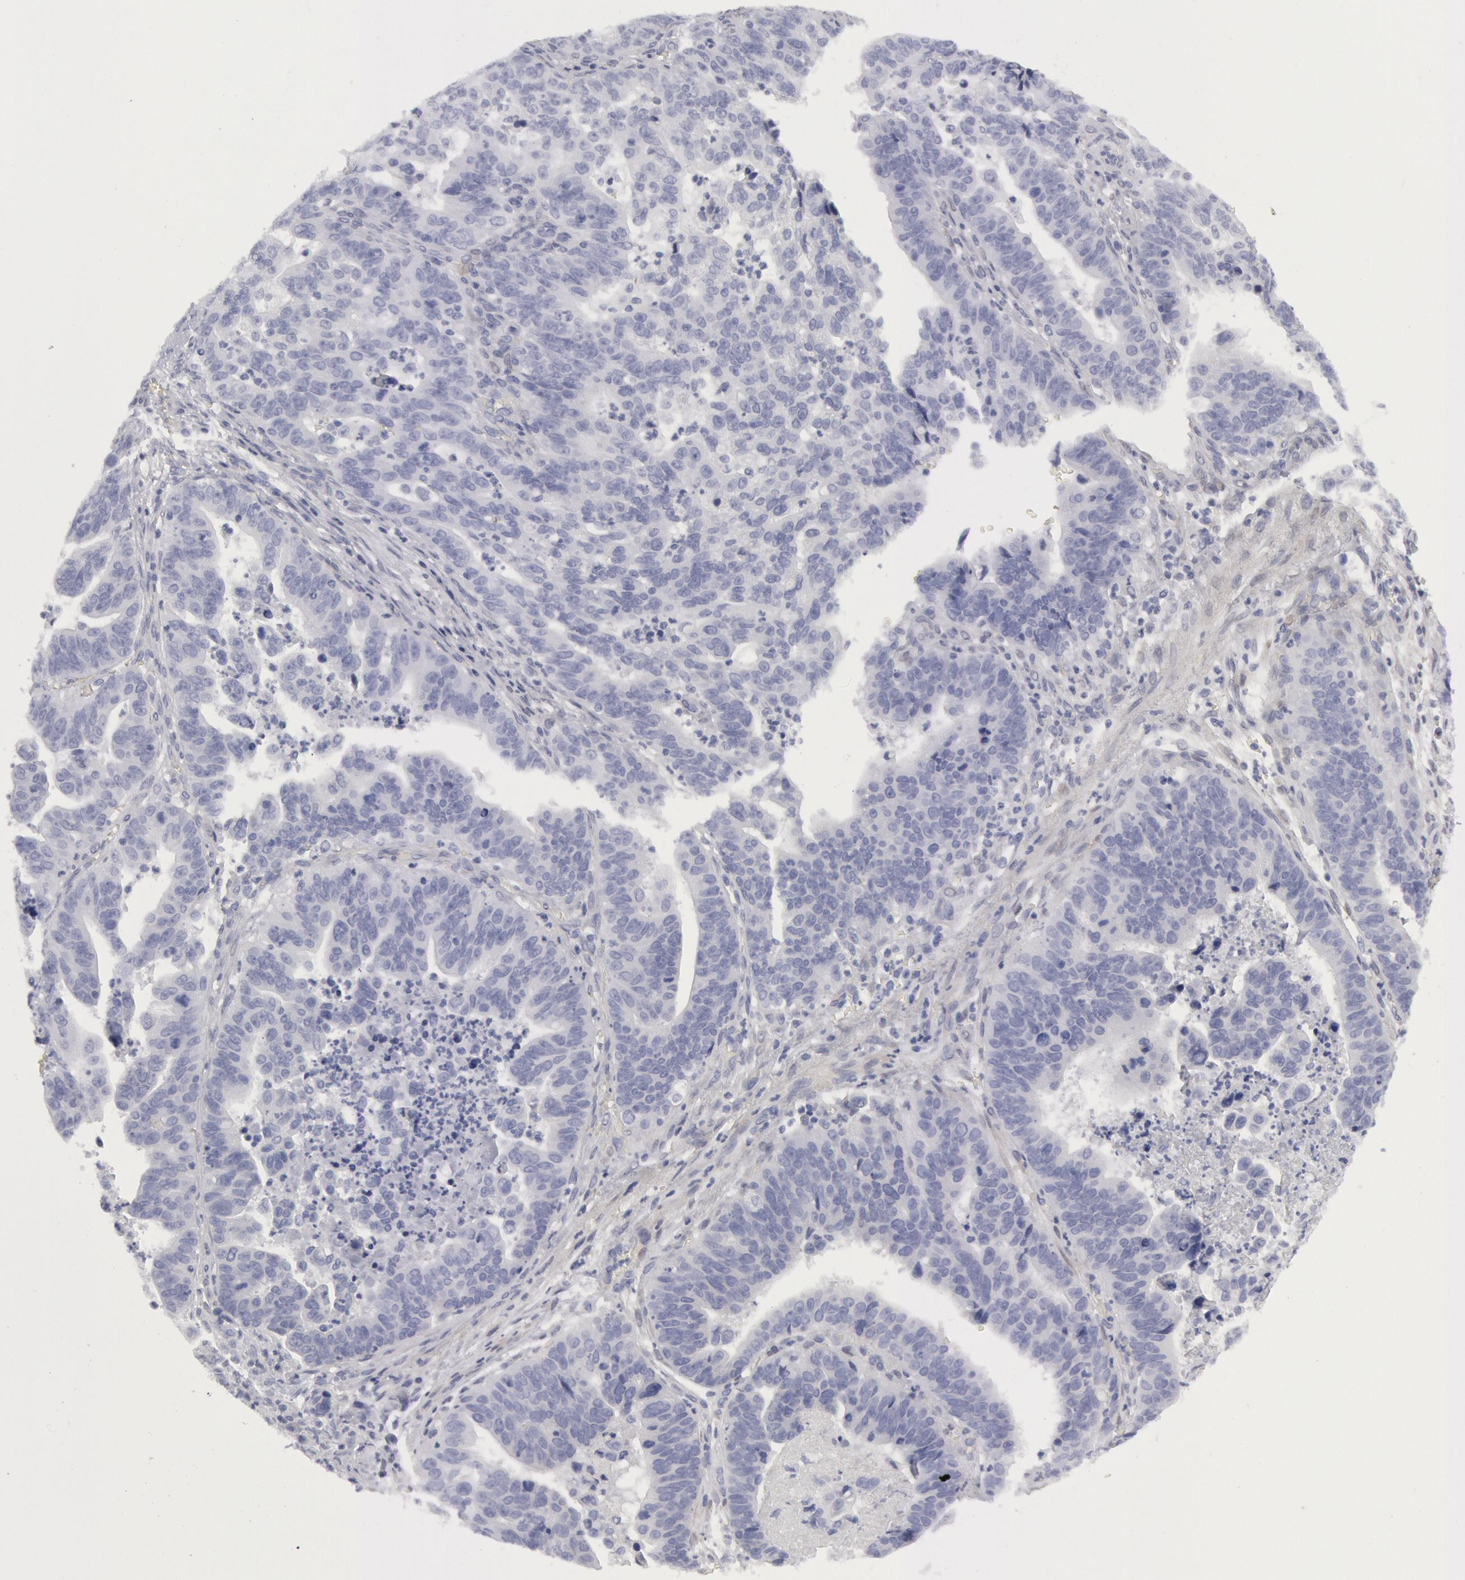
{"staining": {"intensity": "negative", "quantity": "none", "location": "none"}, "tissue": "stomach cancer", "cell_type": "Tumor cells", "image_type": "cancer", "snomed": [{"axis": "morphology", "description": "Adenocarcinoma, NOS"}, {"axis": "topography", "description": "Stomach, upper"}], "caption": "Image shows no significant protein positivity in tumor cells of stomach cancer (adenocarcinoma). (DAB immunohistochemistry (IHC), high magnification).", "gene": "FHL1", "patient": {"sex": "female", "age": 50}}